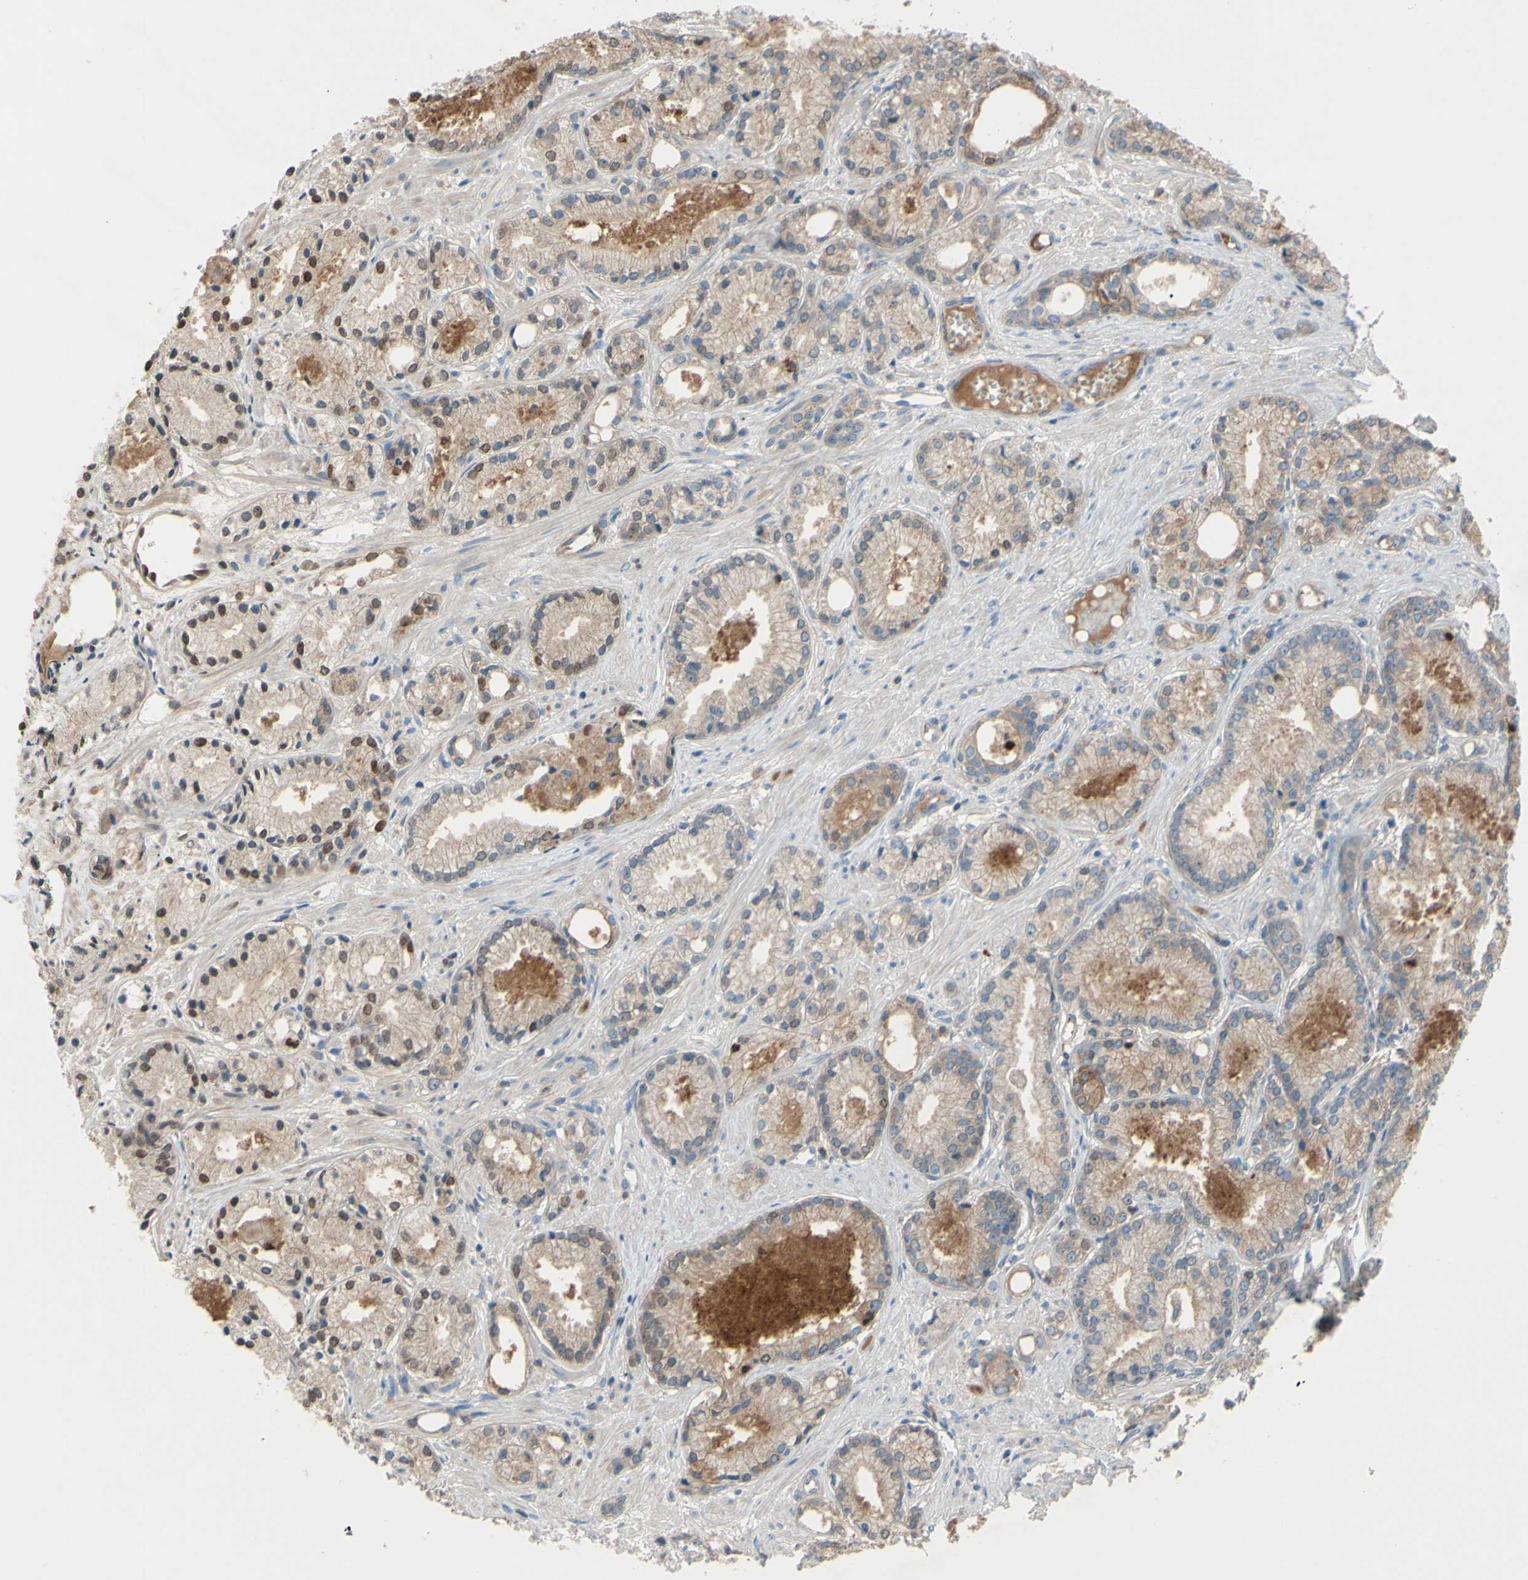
{"staining": {"intensity": "moderate", "quantity": "25%-75%", "location": "cytoplasmic/membranous"}, "tissue": "prostate cancer", "cell_type": "Tumor cells", "image_type": "cancer", "snomed": [{"axis": "morphology", "description": "Adenocarcinoma, Low grade"}, {"axis": "topography", "description": "Prostate"}], "caption": "Immunohistochemical staining of adenocarcinoma (low-grade) (prostate) displays medium levels of moderate cytoplasmic/membranous protein staining in about 25%-75% of tumor cells.", "gene": "ATRN", "patient": {"sex": "male", "age": 72}}